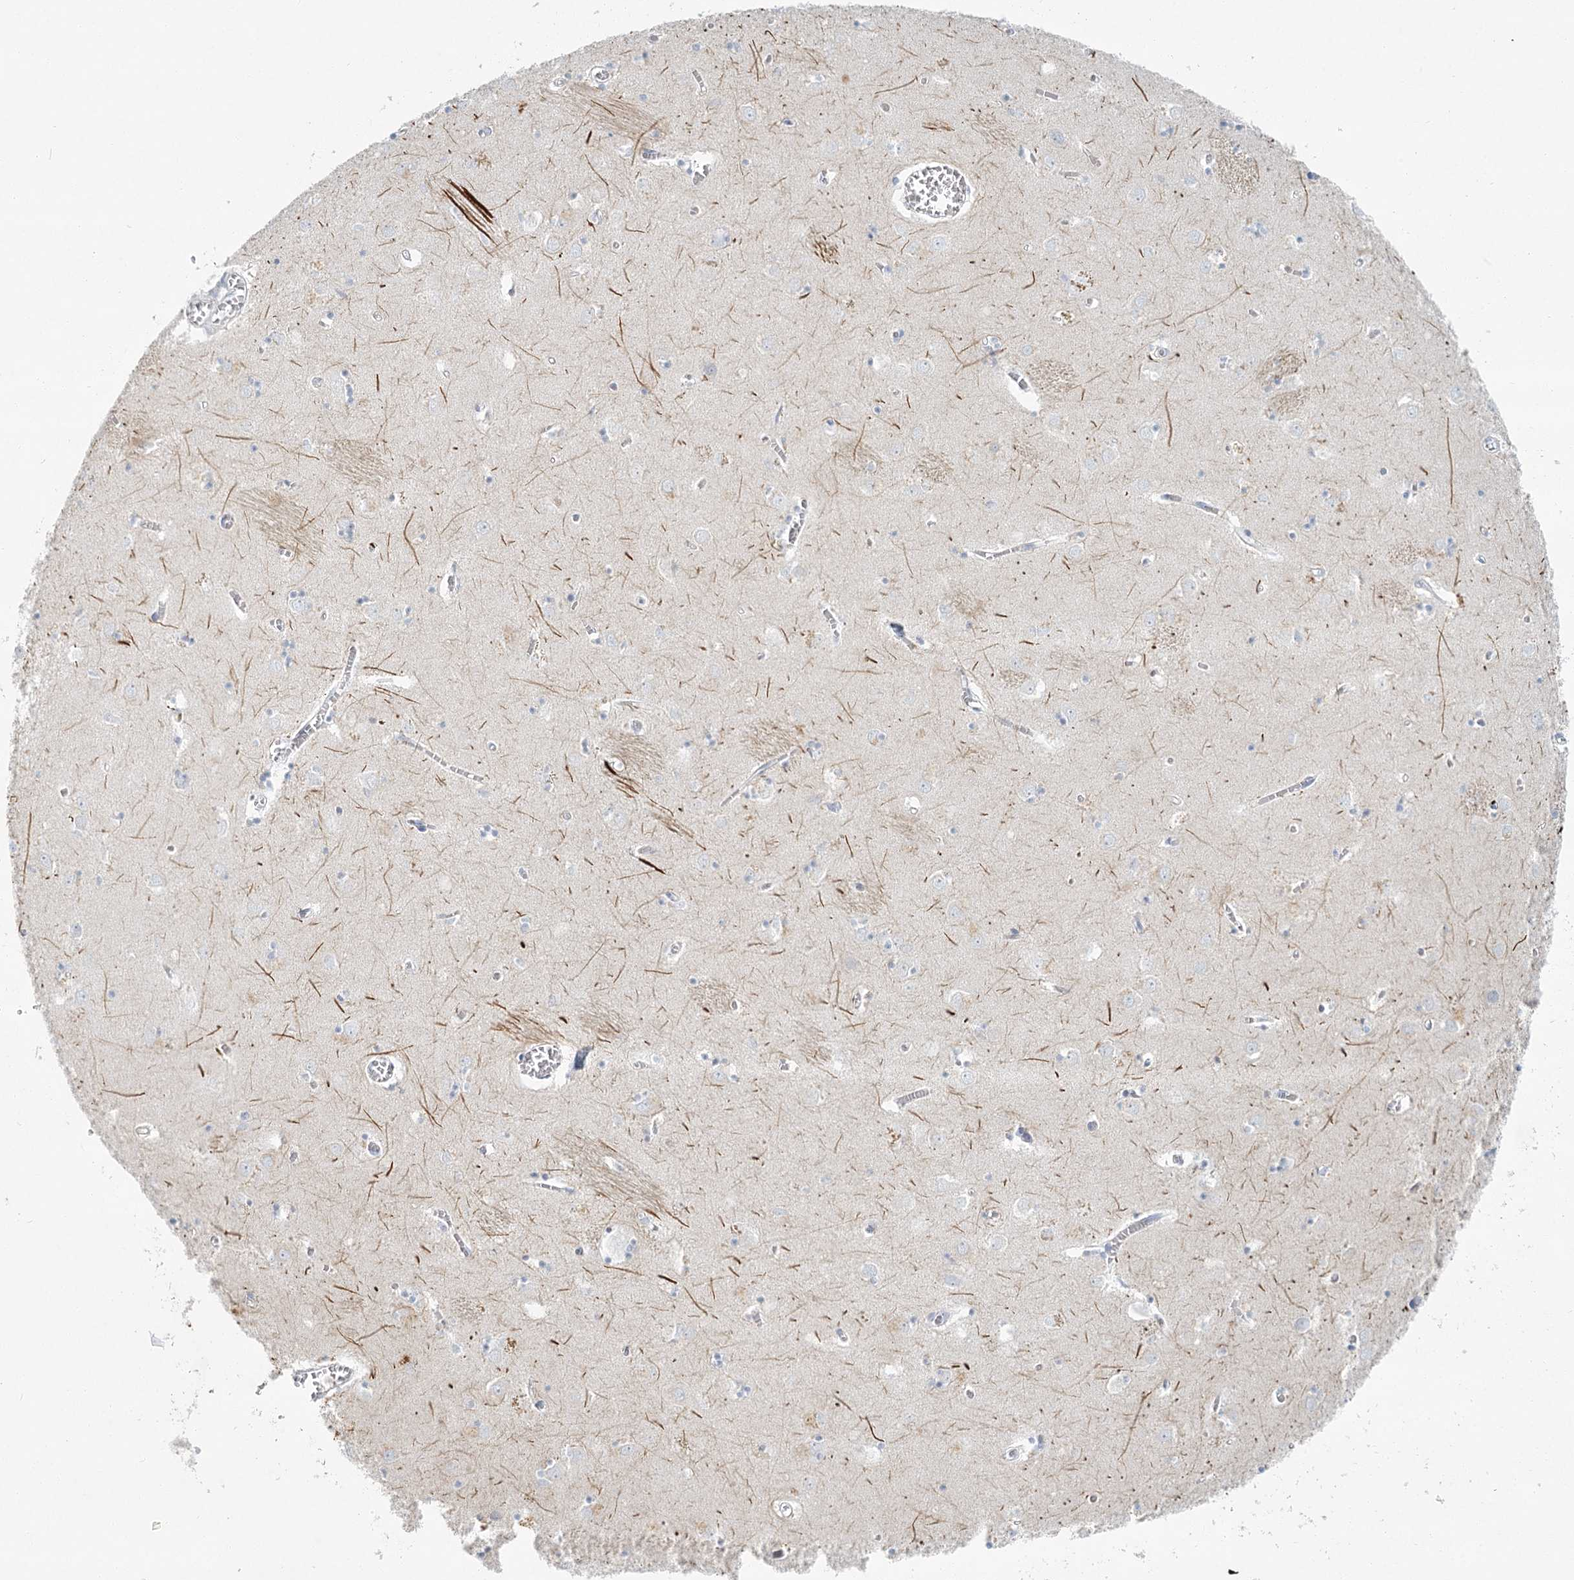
{"staining": {"intensity": "negative", "quantity": "none", "location": "none"}, "tissue": "caudate", "cell_type": "Glial cells", "image_type": "normal", "snomed": [{"axis": "morphology", "description": "Normal tissue, NOS"}, {"axis": "topography", "description": "Lateral ventricle wall"}], "caption": "IHC photomicrograph of unremarkable caudate stained for a protein (brown), which demonstrates no staining in glial cells.", "gene": "LRP2BP", "patient": {"sex": "male", "age": 70}}